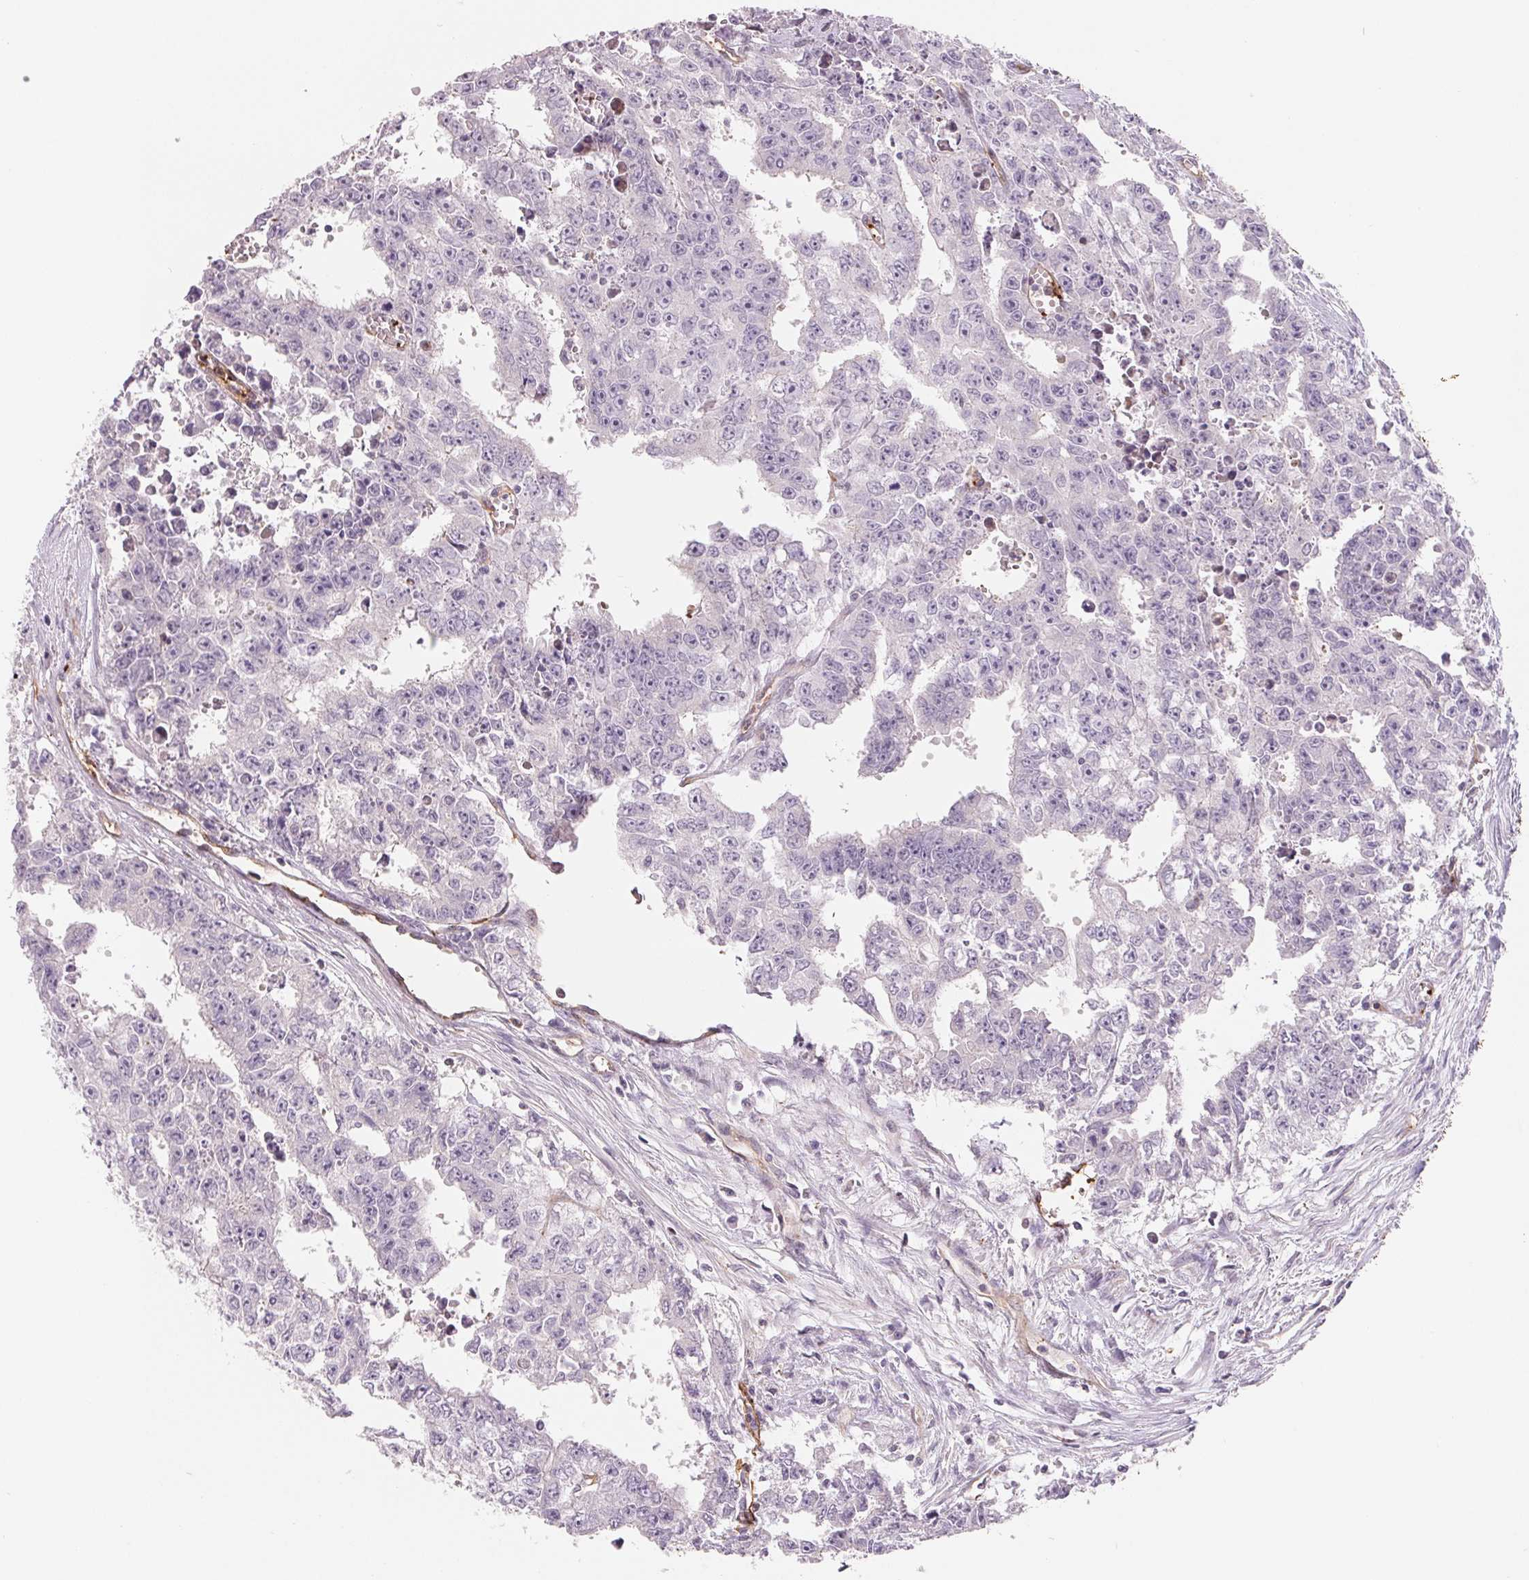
{"staining": {"intensity": "negative", "quantity": "none", "location": "none"}, "tissue": "testis cancer", "cell_type": "Tumor cells", "image_type": "cancer", "snomed": [{"axis": "morphology", "description": "Carcinoma, Embryonal, NOS"}, {"axis": "morphology", "description": "Teratoma, malignant, NOS"}, {"axis": "topography", "description": "Testis"}], "caption": "Histopathology image shows no significant protein expression in tumor cells of testis cancer (malignant teratoma). Nuclei are stained in blue.", "gene": "ANKRD13B", "patient": {"sex": "male", "age": 24}}